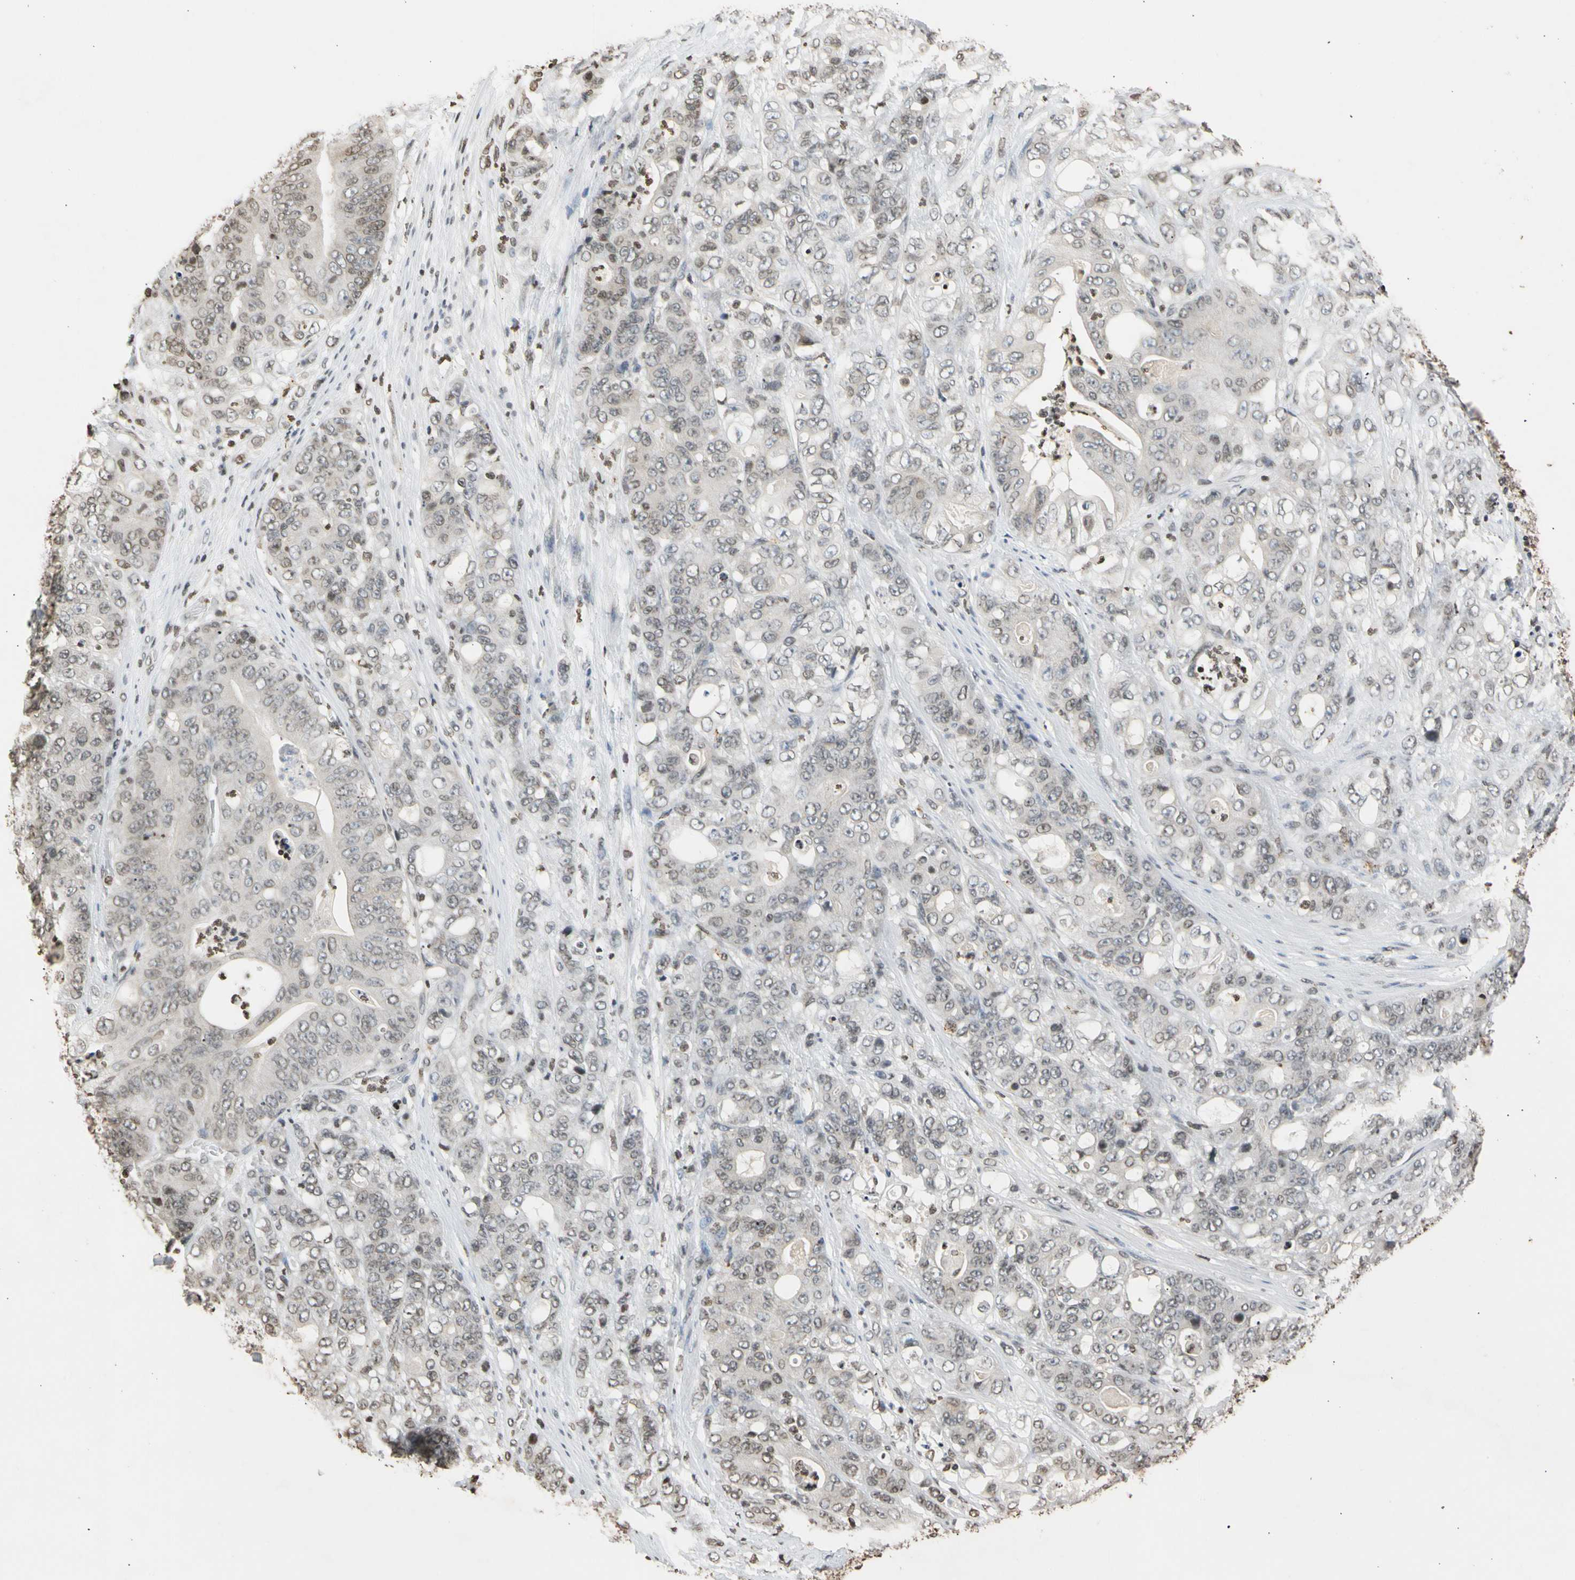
{"staining": {"intensity": "negative", "quantity": "none", "location": "none"}, "tissue": "stomach cancer", "cell_type": "Tumor cells", "image_type": "cancer", "snomed": [{"axis": "morphology", "description": "Adenocarcinoma, NOS"}, {"axis": "topography", "description": "Stomach"}], "caption": "The immunohistochemistry (IHC) photomicrograph has no significant positivity in tumor cells of adenocarcinoma (stomach) tissue.", "gene": "GPX4", "patient": {"sex": "female", "age": 73}}